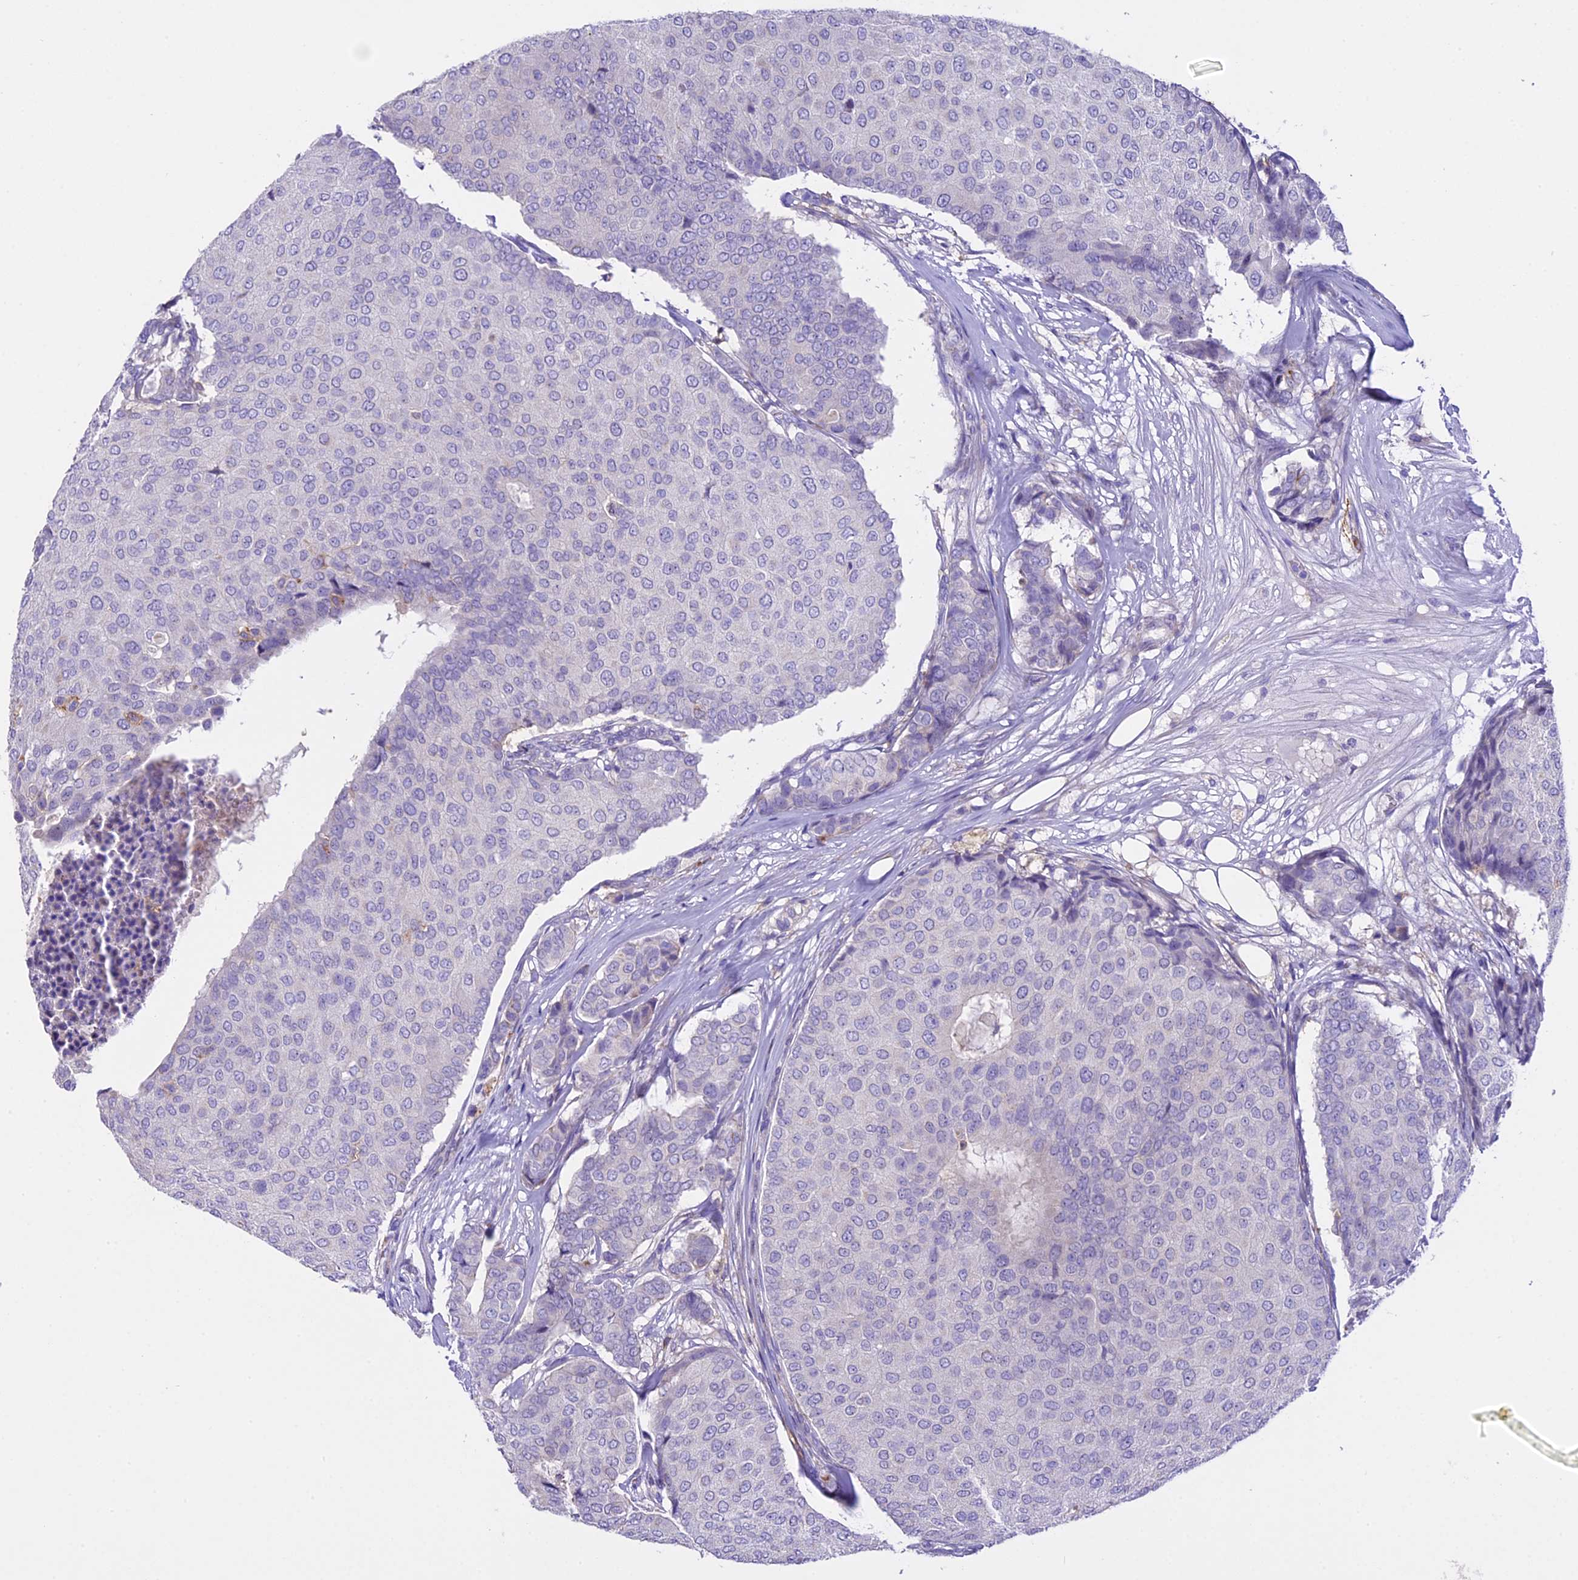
{"staining": {"intensity": "negative", "quantity": "none", "location": "none"}, "tissue": "breast cancer", "cell_type": "Tumor cells", "image_type": "cancer", "snomed": [{"axis": "morphology", "description": "Duct carcinoma"}, {"axis": "topography", "description": "Breast"}], "caption": "Immunohistochemistry (IHC) histopathology image of neoplastic tissue: breast cancer stained with DAB (3,3'-diaminobenzidine) shows no significant protein positivity in tumor cells.", "gene": "NOD2", "patient": {"sex": "female", "age": 75}}